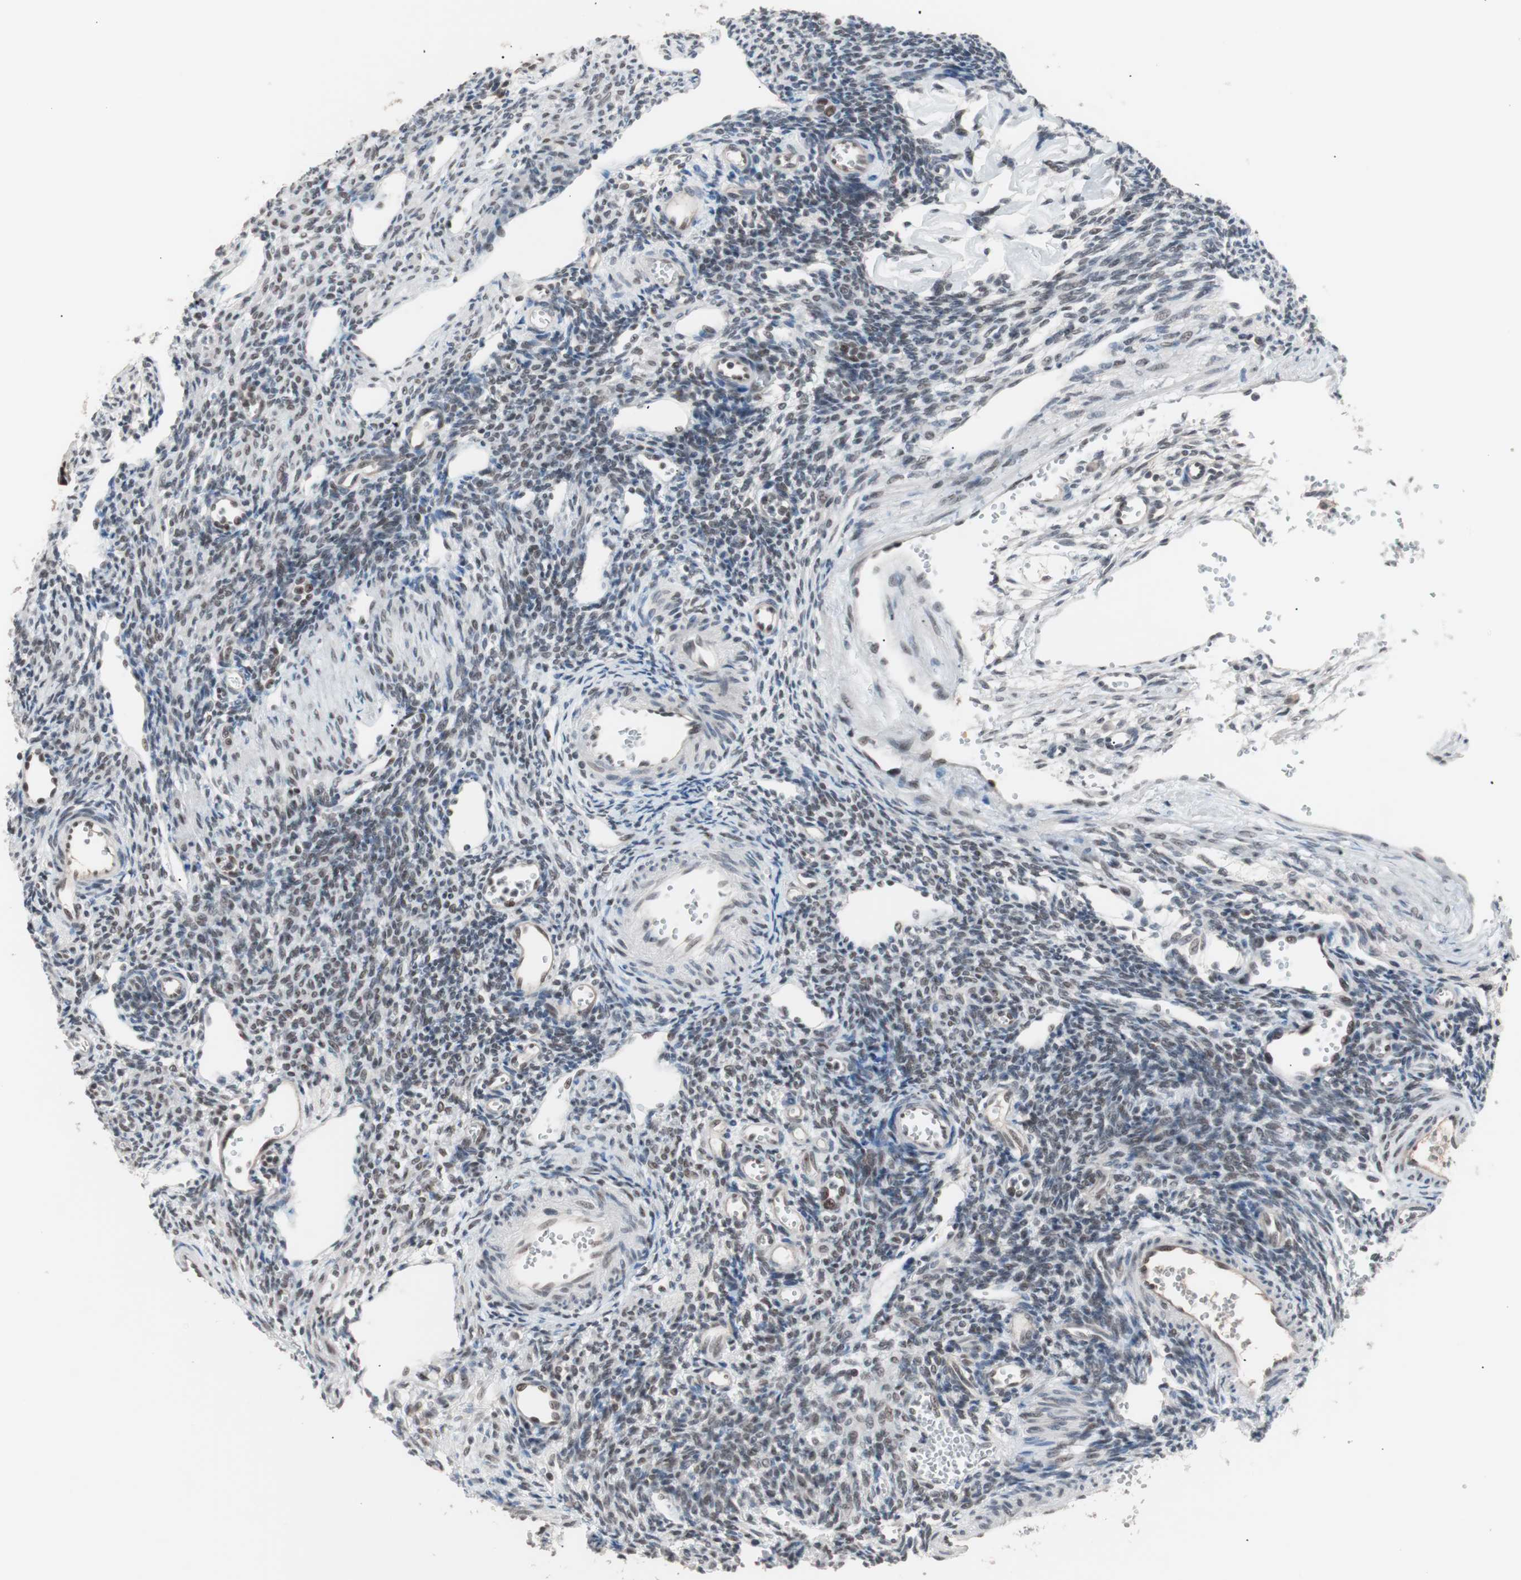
{"staining": {"intensity": "moderate", "quantity": "25%-75%", "location": "nuclear"}, "tissue": "ovary", "cell_type": "Ovarian stroma cells", "image_type": "normal", "snomed": [{"axis": "morphology", "description": "Normal tissue, NOS"}, {"axis": "topography", "description": "Ovary"}], "caption": "Approximately 25%-75% of ovarian stroma cells in normal ovary display moderate nuclear protein staining as visualized by brown immunohistochemical staining.", "gene": "LIG3", "patient": {"sex": "female", "age": 33}}